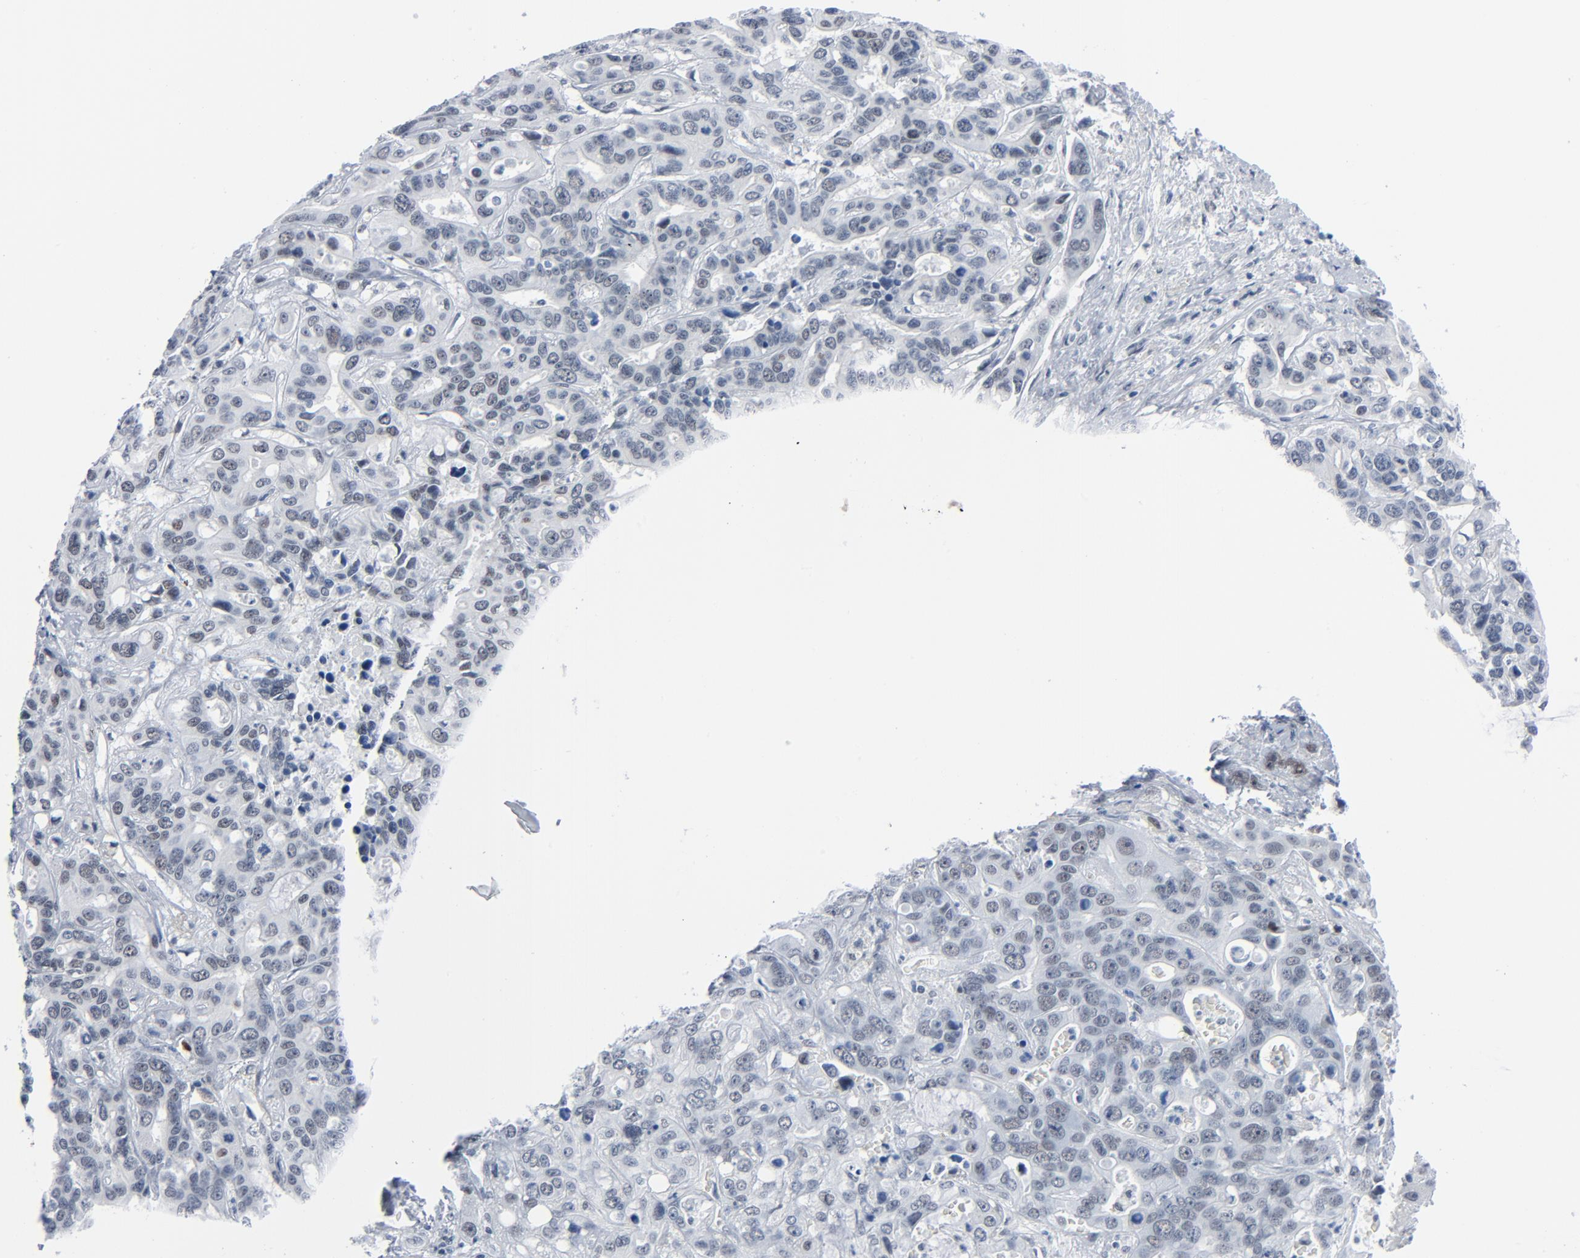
{"staining": {"intensity": "weak", "quantity": "25%-75%", "location": "nuclear"}, "tissue": "liver cancer", "cell_type": "Tumor cells", "image_type": "cancer", "snomed": [{"axis": "morphology", "description": "Cholangiocarcinoma"}, {"axis": "topography", "description": "Liver"}], "caption": "Protein expression analysis of liver cancer displays weak nuclear positivity in about 25%-75% of tumor cells. (Brightfield microscopy of DAB IHC at high magnification).", "gene": "SIRT1", "patient": {"sex": "female", "age": 65}}